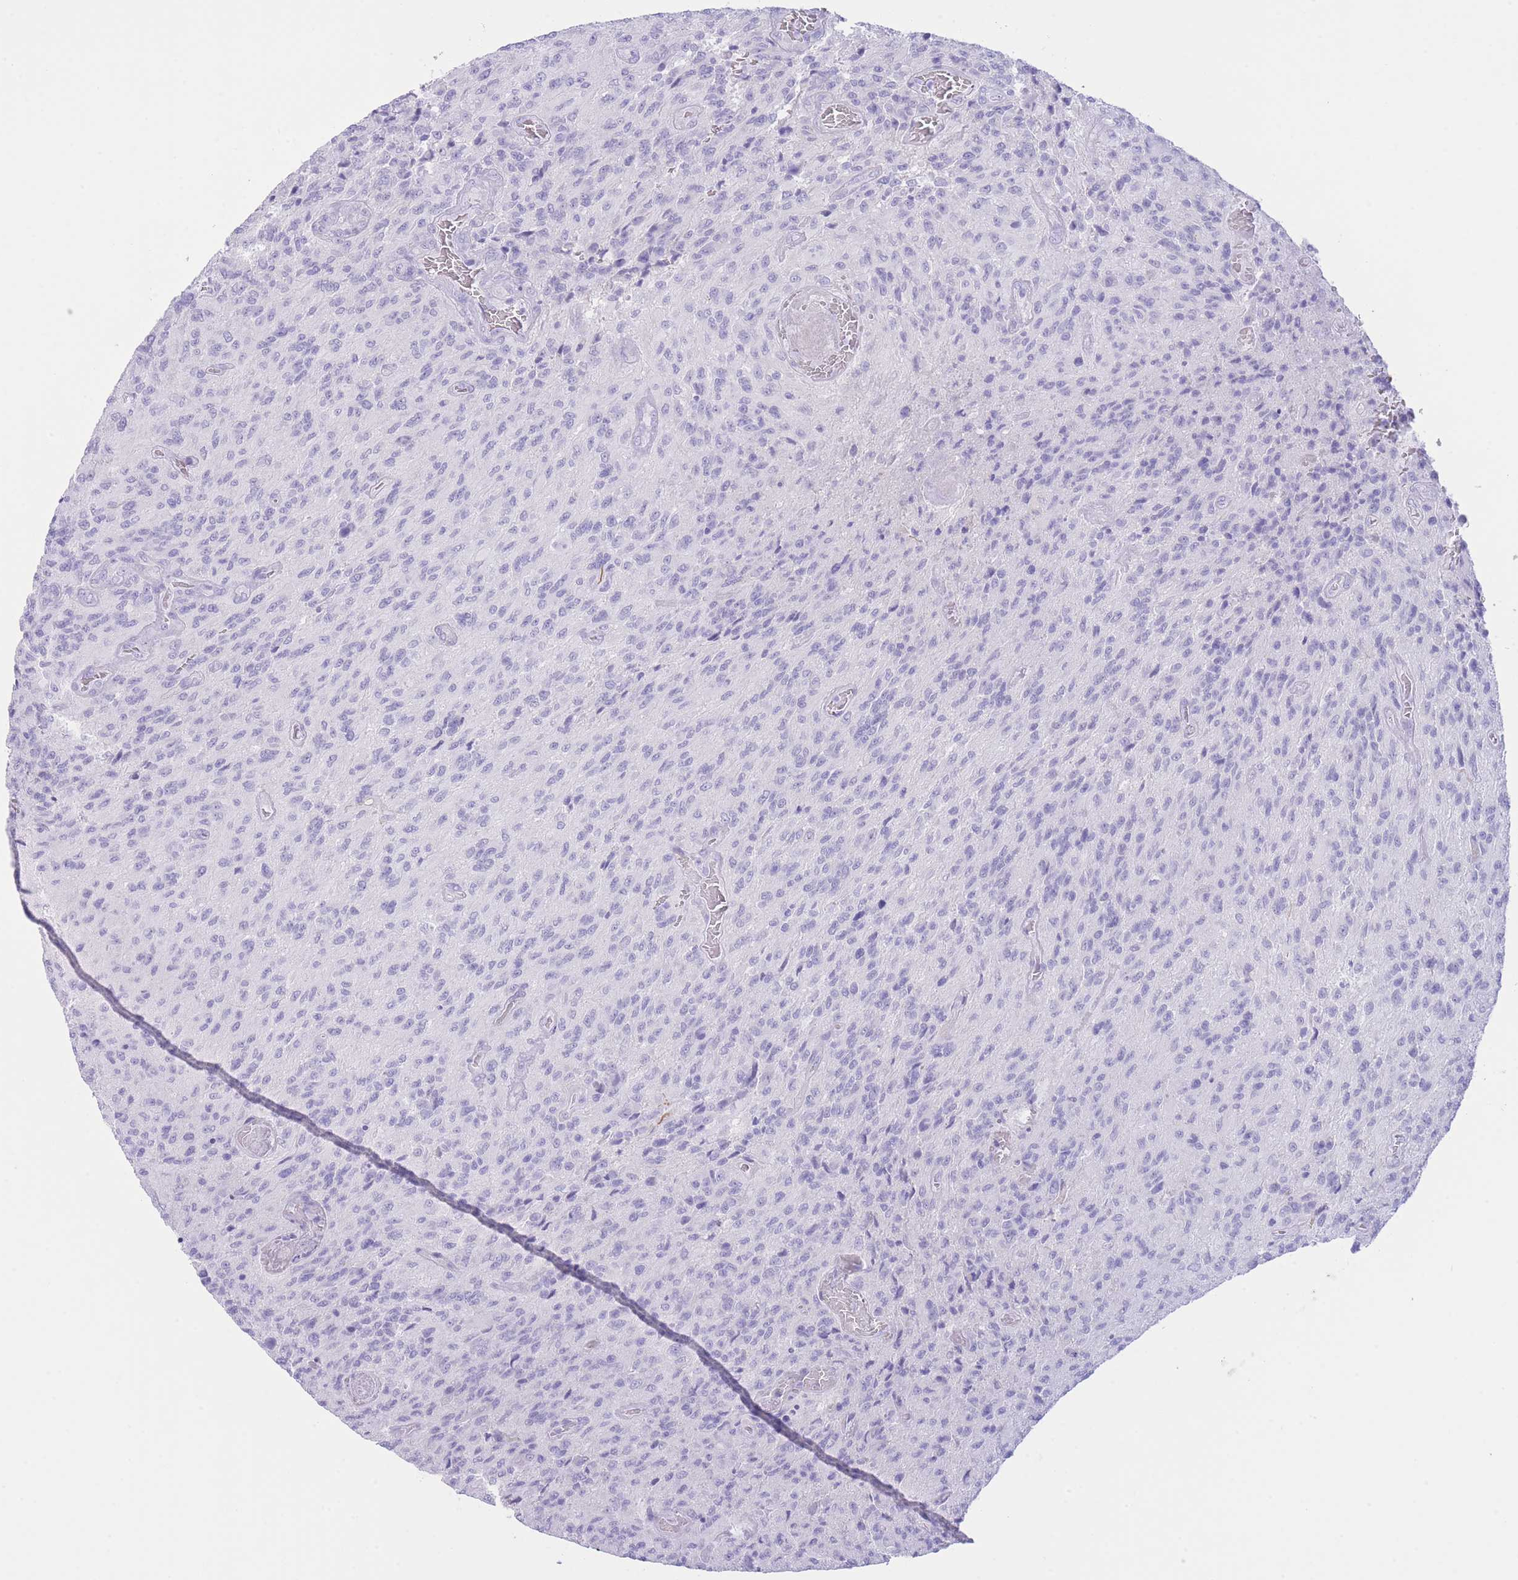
{"staining": {"intensity": "negative", "quantity": "none", "location": "none"}, "tissue": "glioma", "cell_type": "Tumor cells", "image_type": "cancer", "snomed": [{"axis": "morphology", "description": "Normal tissue, NOS"}, {"axis": "morphology", "description": "Glioma, malignant, High grade"}, {"axis": "topography", "description": "Cerebral cortex"}], "caption": "The micrograph demonstrates no staining of tumor cells in malignant high-grade glioma.", "gene": "VWA8", "patient": {"sex": "male", "age": 56}}